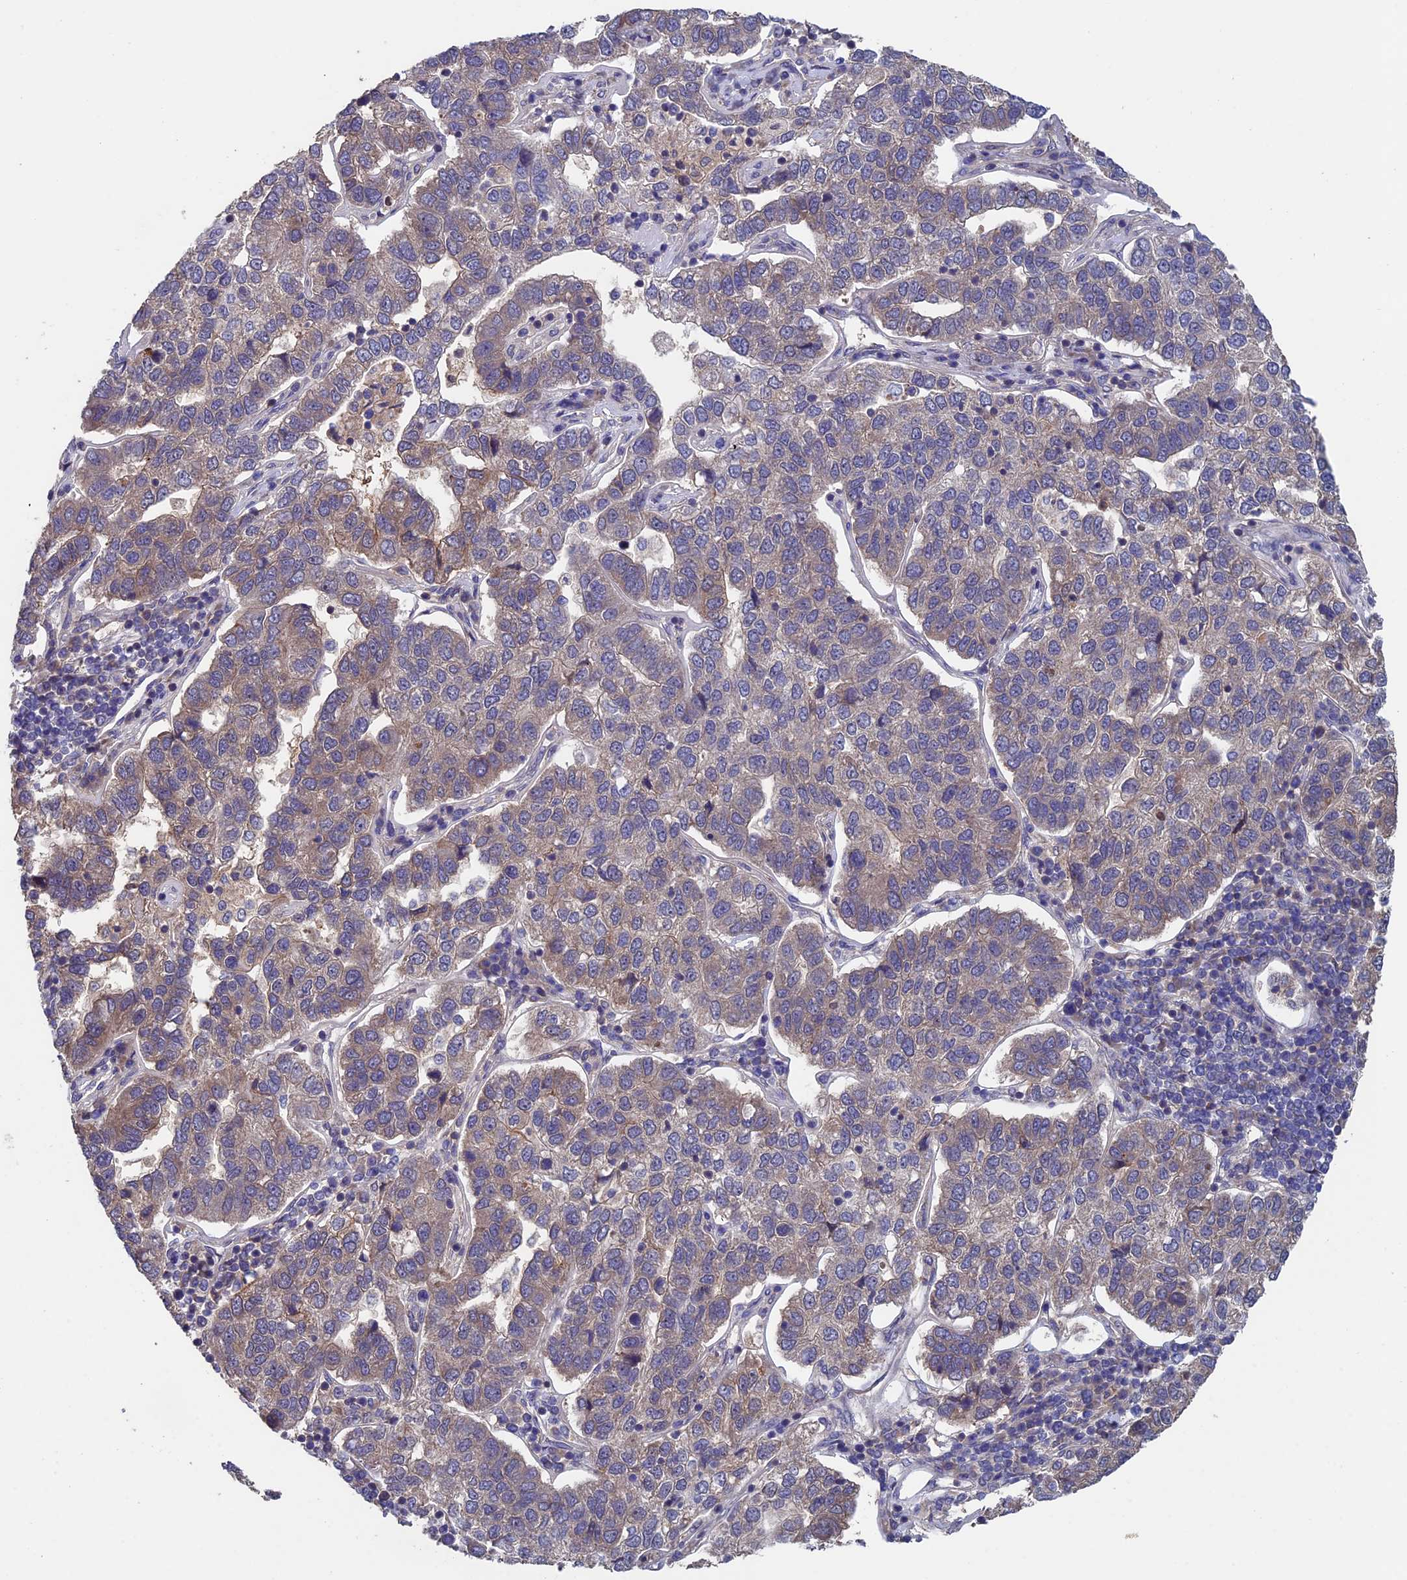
{"staining": {"intensity": "moderate", "quantity": "<25%", "location": "cytoplasmic/membranous"}, "tissue": "pancreatic cancer", "cell_type": "Tumor cells", "image_type": "cancer", "snomed": [{"axis": "morphology", "description": "Adenocarcinoma, NOS"}, {"axis": "topography", "description": "Pancreas"}], "caption": "Tumor cells display low levels of moderate cytoplasmic/membranous positivity in approximately <25% of cells in pancreatic cancer.", "gene": "LCMT1", "patient": {"sex": "female", "age": 61}}